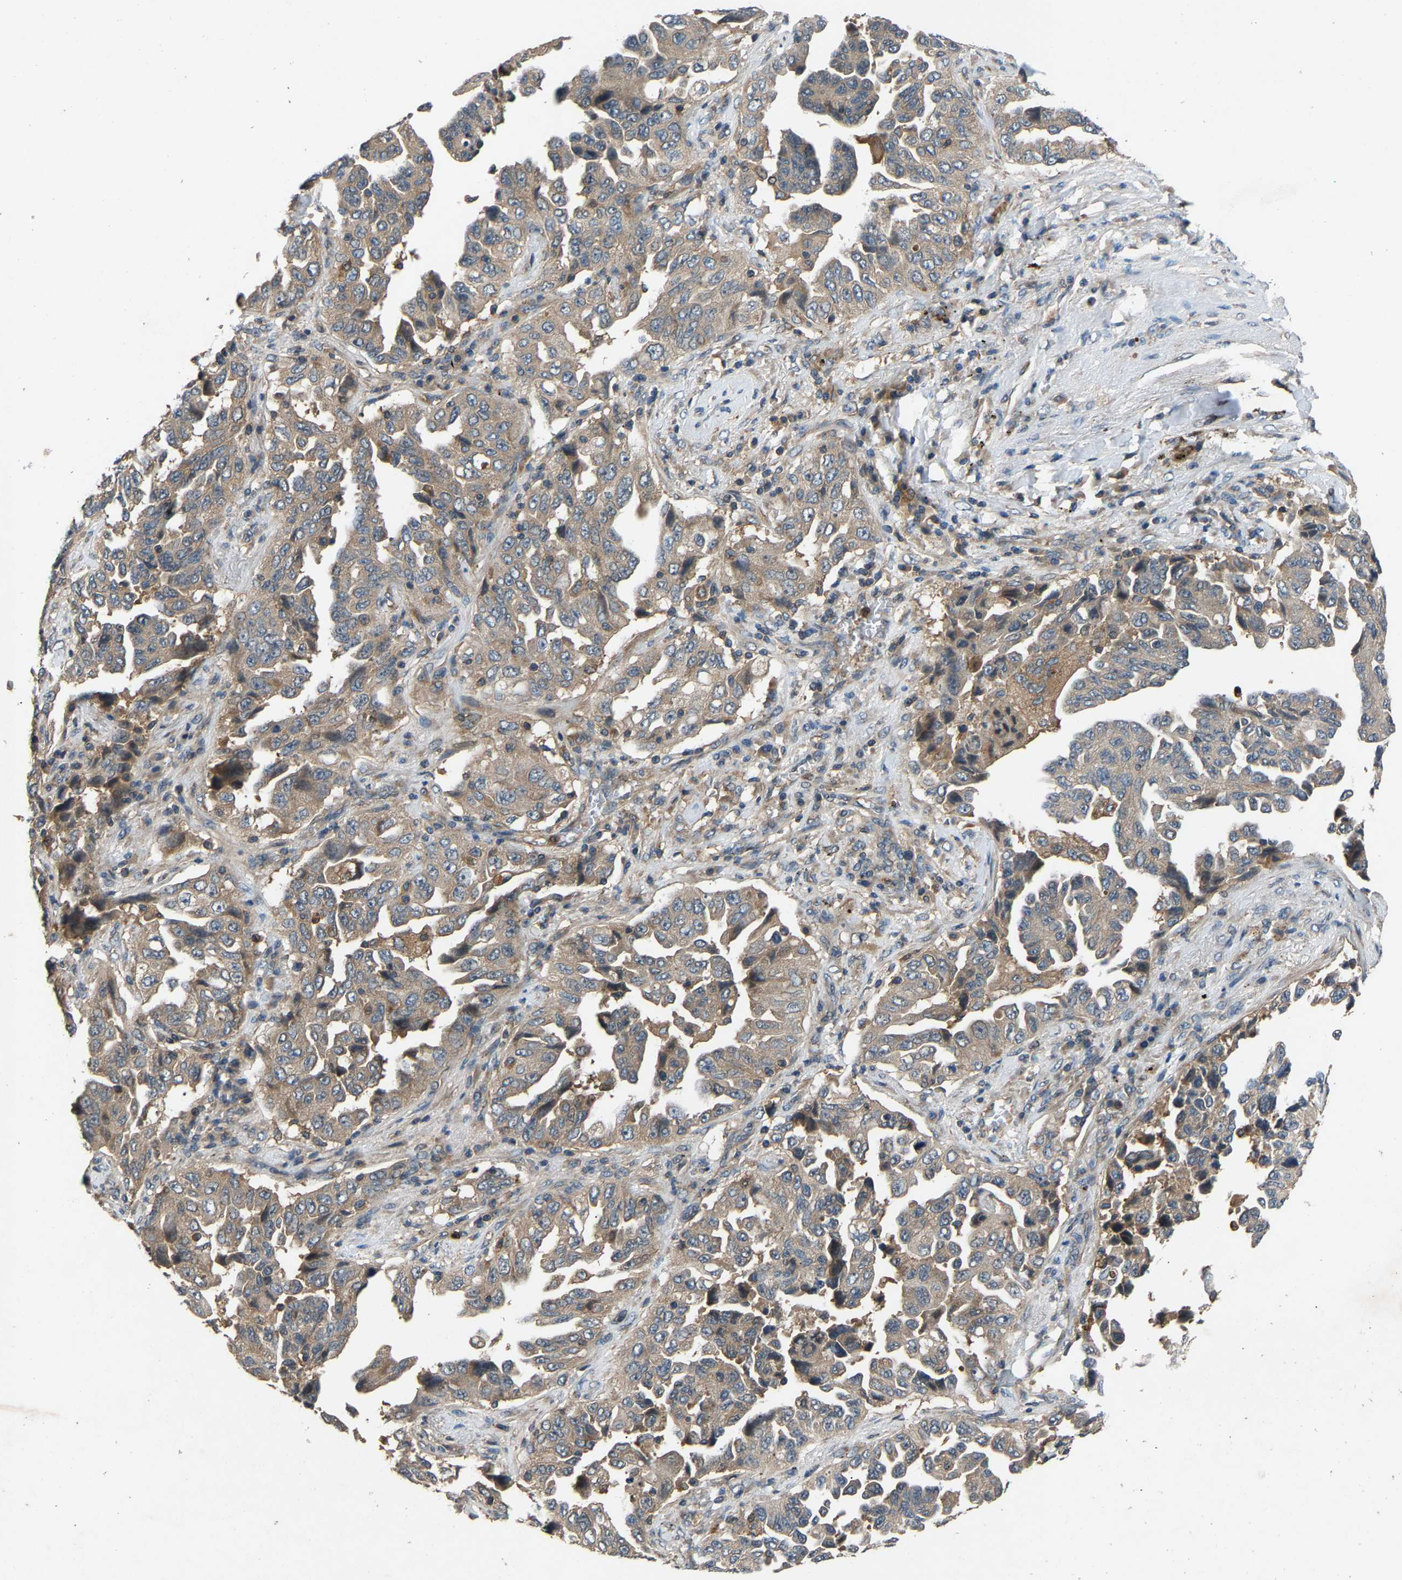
{"staining": {"intensity": "weak", "quantity": ">75%", "location": "cytoplasmic/membranous"}, "tissue": "lung cancer", "cell_type": "Tumor cells", "image_type": "cancer", "snomed": [{"axis": "morphology", "description": "Adenocarcinoma, NOS"}, {"axis": "topography", "description": "Lung"}], "caption": "Brown immunohistochemical staining in human lung cancer (adenocarcinoma) shows weak cytoplasmic/membranous expression in approximately >75% of tumor cells.", "gene": "PPID", "patient": {"sex": "female", "age": 51}}